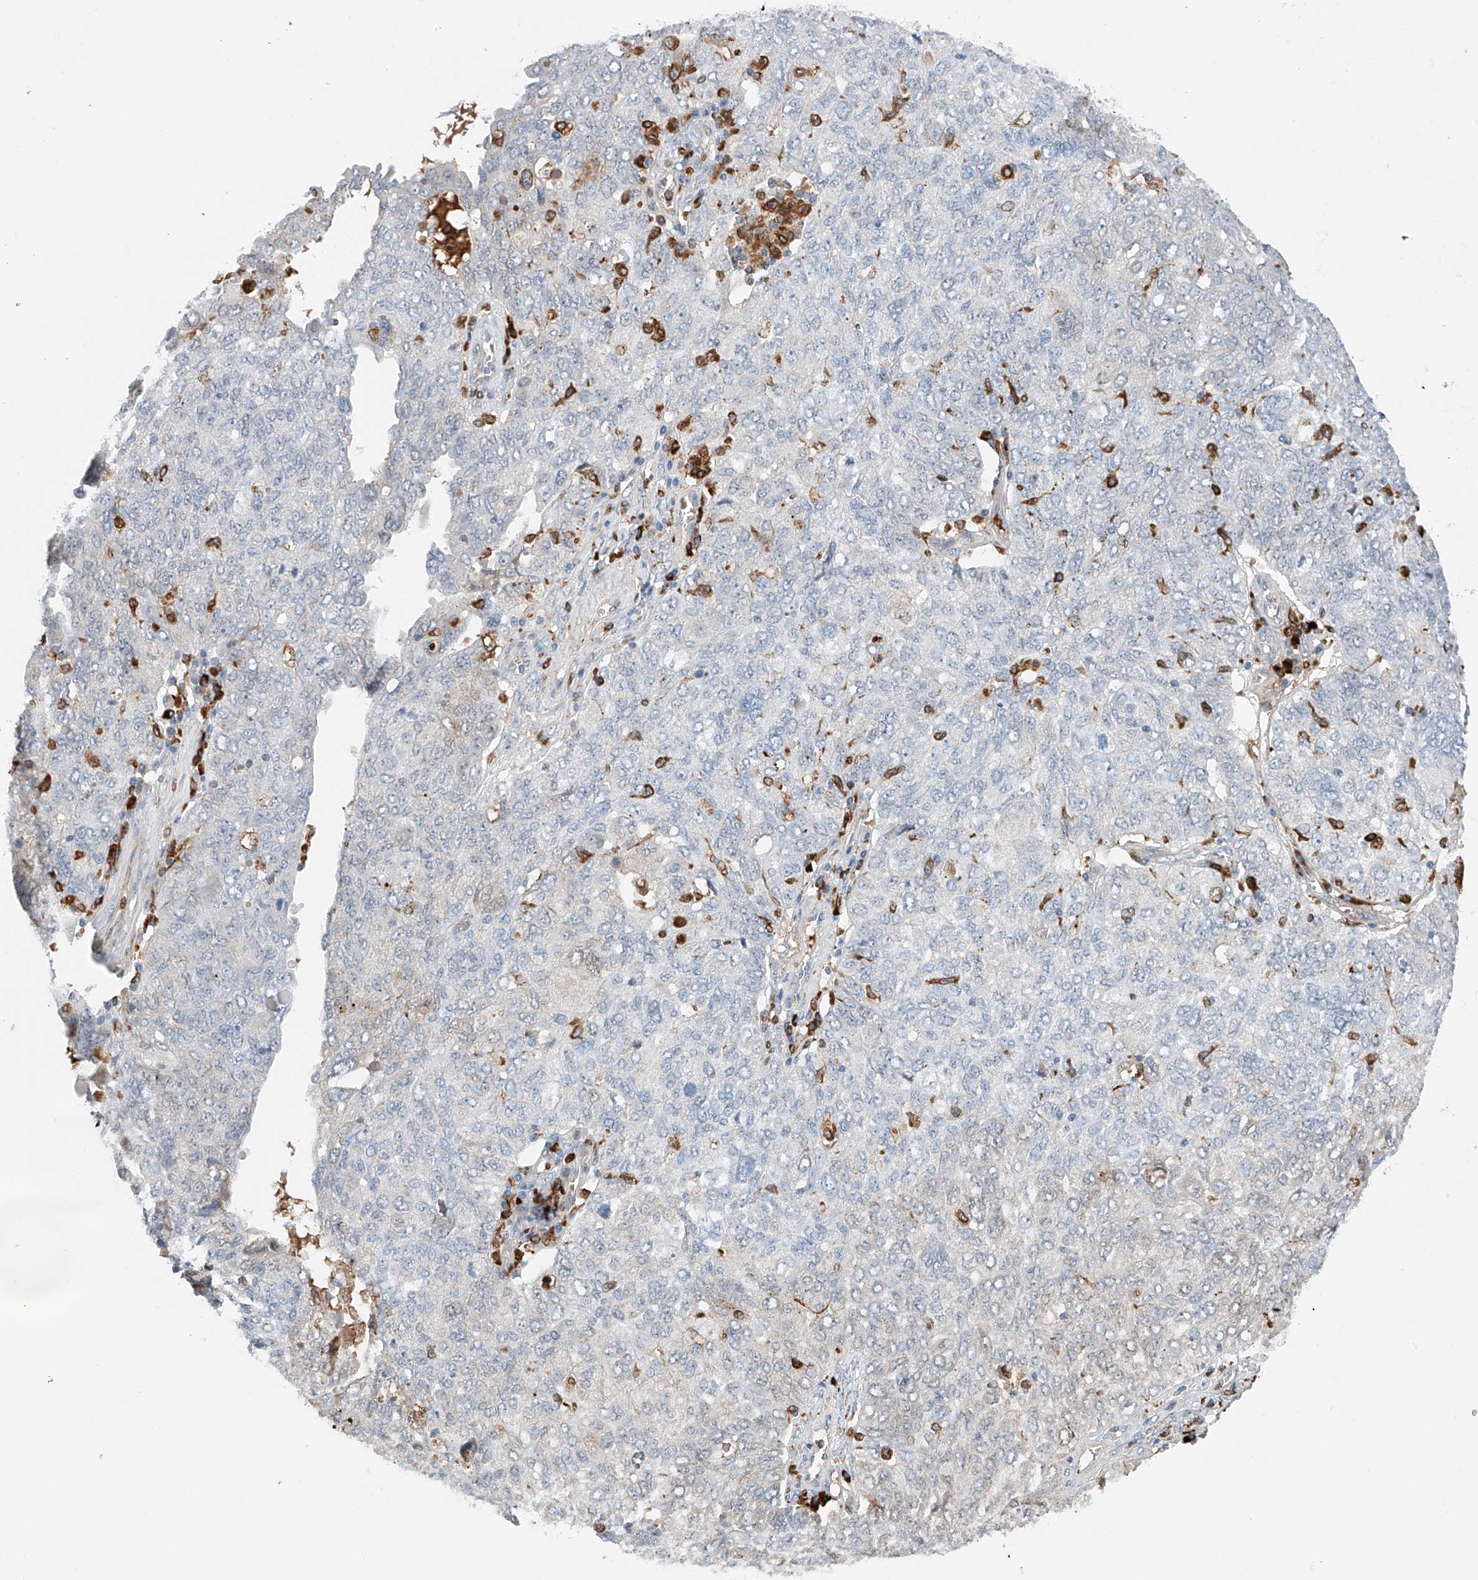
{"staining": {"intensity": "negative", "quantity": "none", "location": "none"}, "tissue": "ovarian cancer", "cell_type": "Tumor cells", "image_type": "cancer", "snomed": [{"axis": "morphology", "description": "Carcinoma, endometroid"}, {"axis": "topography", "description": "Ovary"}], "caption": "Immunohistochemistry photomicrograph of endometroid carcinoma (ovarian) stained for a protein (brown), which shows no expression in tumor cells. Brightfield microscopy of immunohistochemistry stained with DAB (brown) and hematoxylin (blue), captured at high magnification.", "gene": "TBXAS1", "patient": {"sex": "female", "age": 62}}